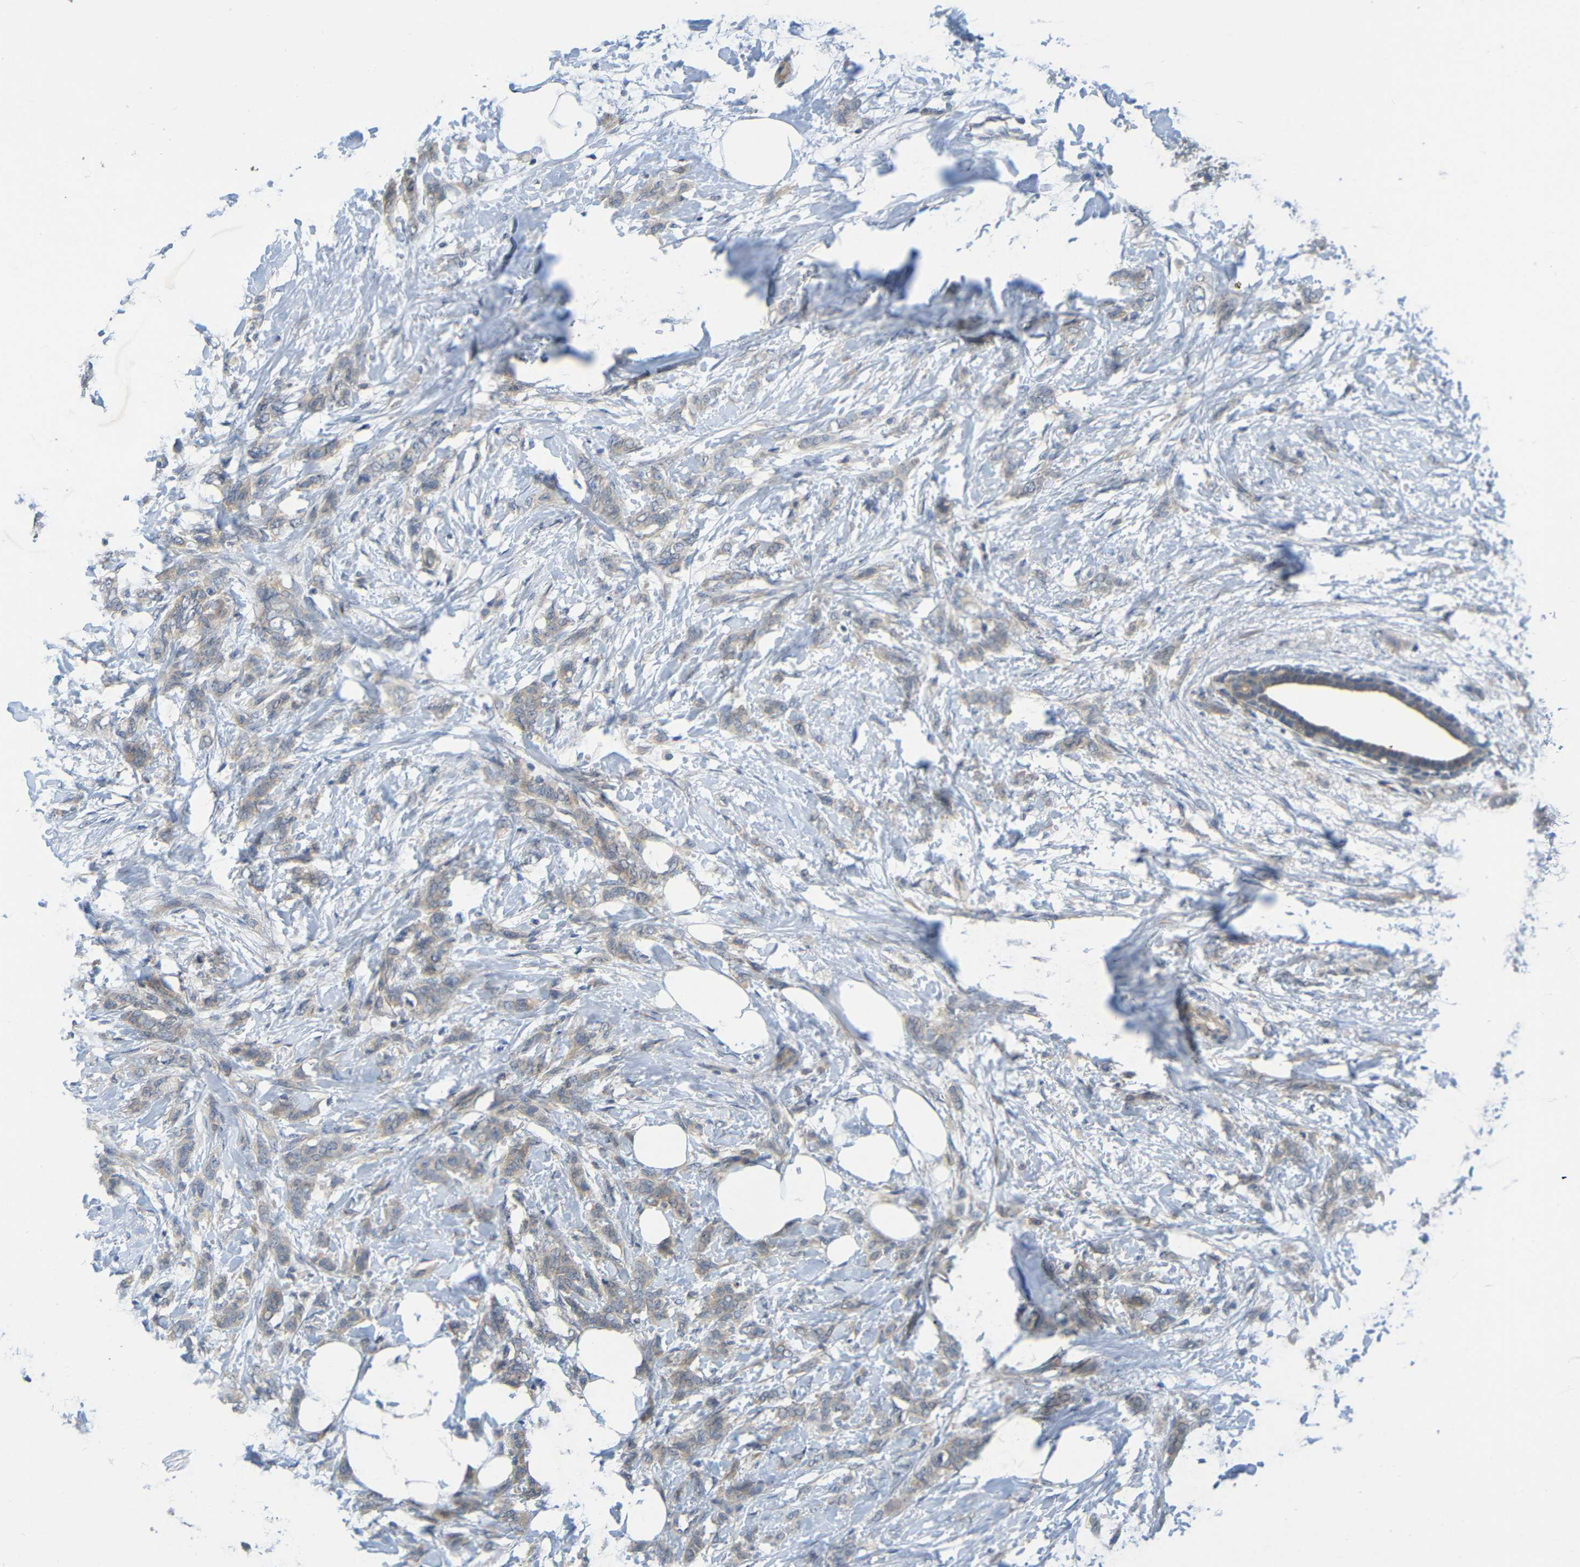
{"staining": {"intensity": "weak", "quantity": ">75%", "location": "cytoplasmic/membranous"}, "tissue": "breast cancer", "cell_type": "Tumor cells", "image_type": "cancer", "snomed": [{"axis": "morphology", "description": "Lobular carcinoma, in situ"}, {"axis": "morphology", "description": "Lobular carcinoma"}, {"axis": "topography", "description": "Breast"}], "caption": "Protein expression by IHC displays weak cytoplasmic/membranous expression in approximately >75% of tumor cells in breast cancer.", "gene": "CYP4F2", "patient": {"sex": "female", "age": 41}}